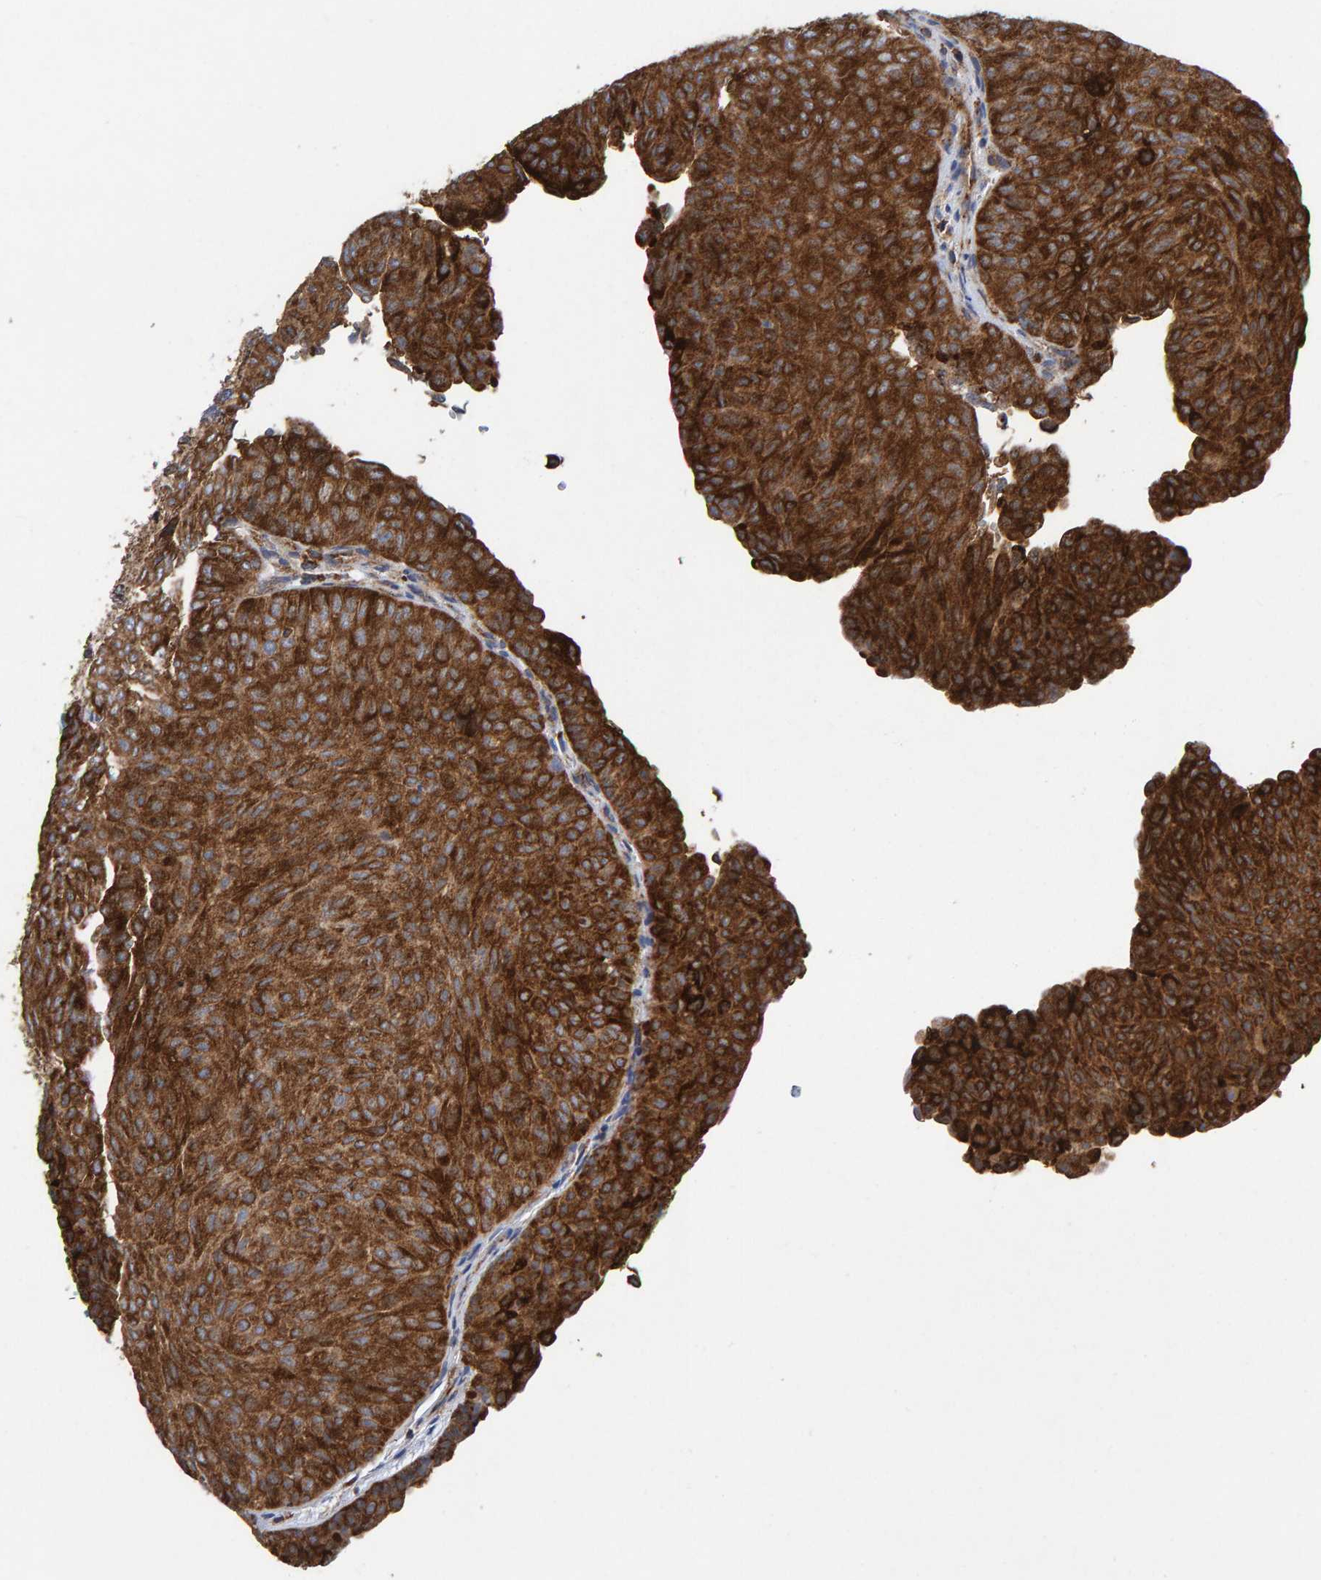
{"staining": {"intensity": "strong", "quantity": ">75%", "location": "cytoplasmic/membranous"}, "tissue": "urothelial cancer", "cell_type": "Tumor cells", "image_type": "cancer", "snomed": [{"axis": "morphology", "description": "Urothelial carcinoma, Low grade"}, {"axis": "topography", "description": "Urinary bladder"}], "caption": "Strong cytoplasmic/membranous staining is appreciated in about >75% of tumor cells in low-grade urothelial carcinoma.", "gene": "MVP", "patient": {"sex": "male", "age": 78}}